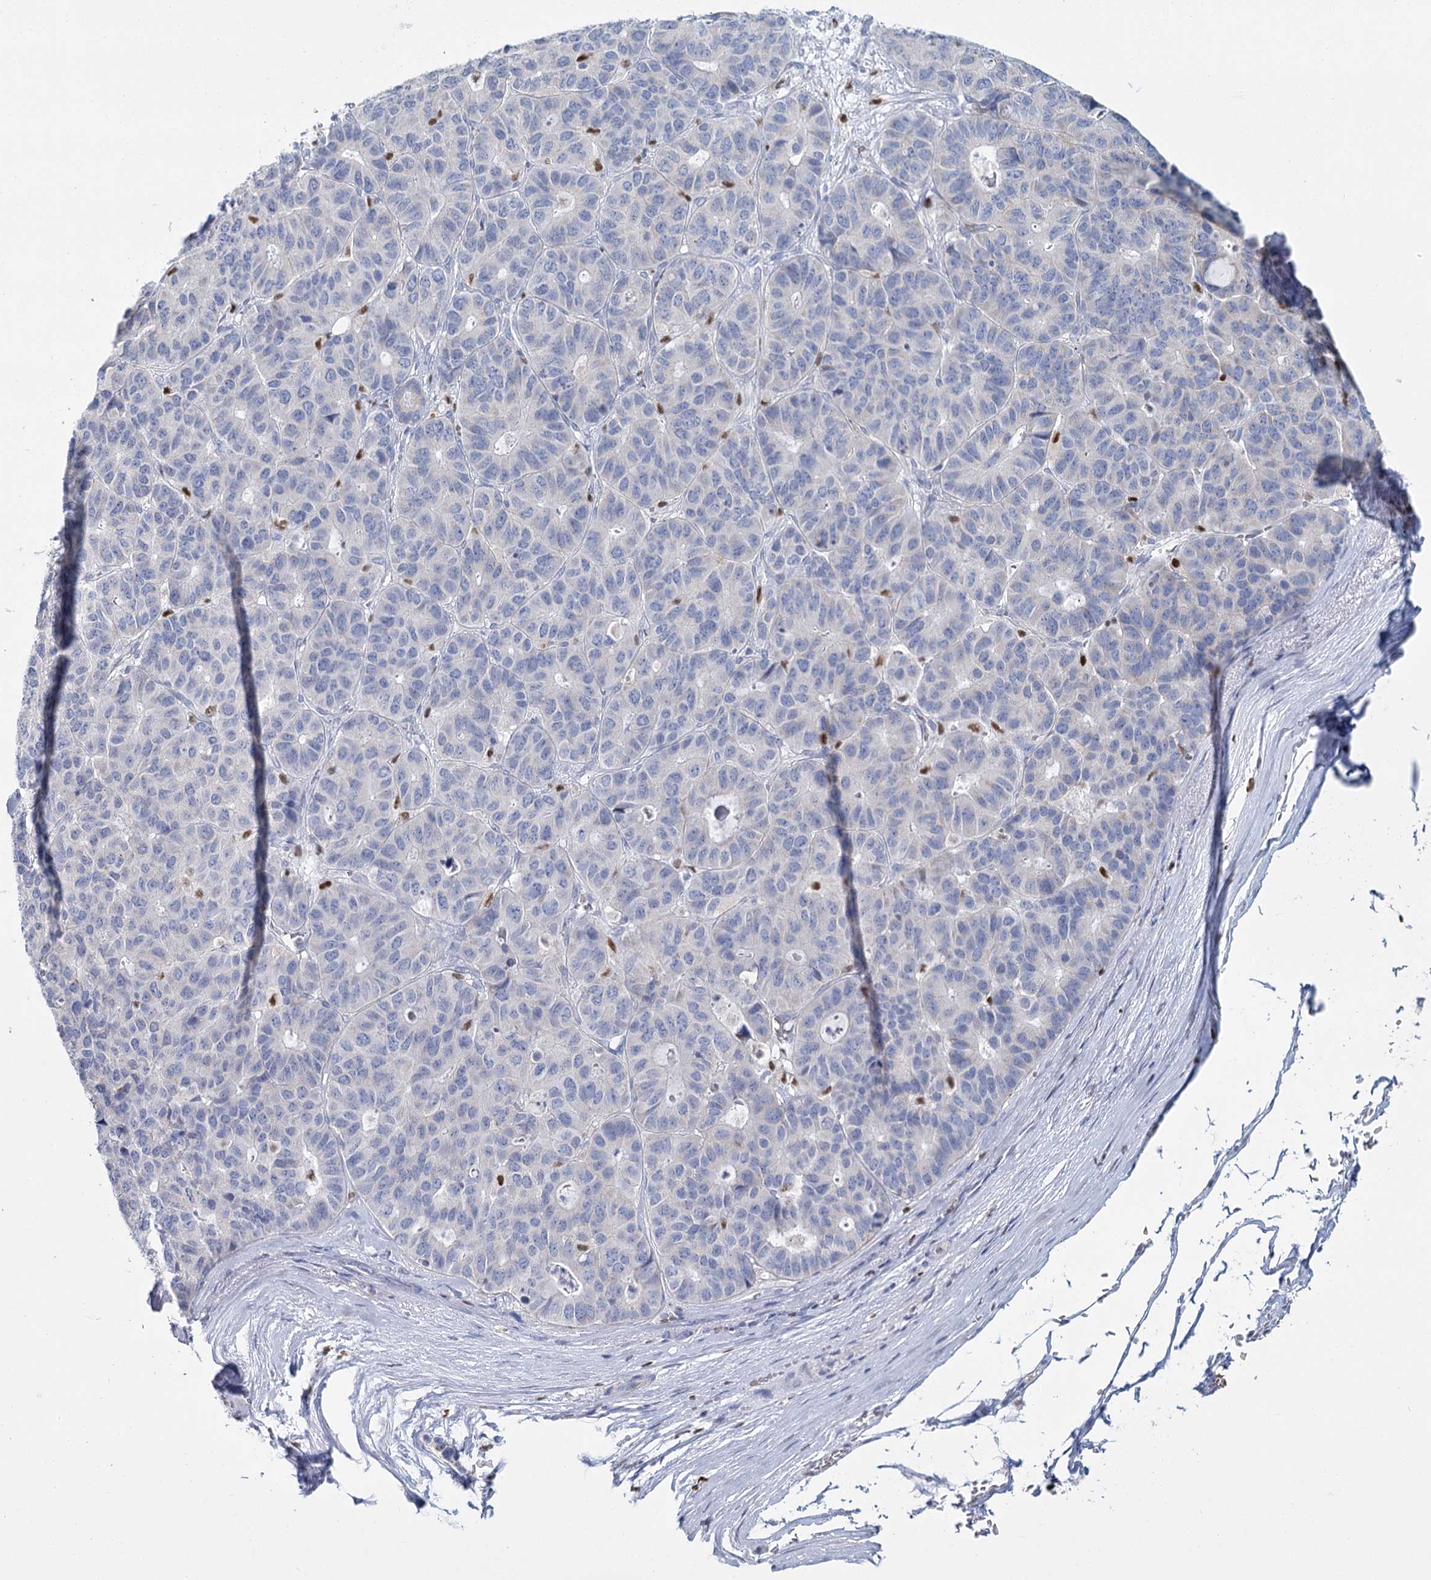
{"staining": {"intensity": "negative", "quantity": "none", "location": "none"}, "tissue": "pancreatic cancer", "cell_type": "Tumor cells", "image_type": "cancer", "snomed": [{"axis": "morphology", "description": "Adenocarcinoma, NOS"}, {"axis": "topography", "description": "Pancreas"}], "caption": "The image shows no staining of tumor cells in adenocarcinoma (pancreatic).", "gene": "IGSF3", "patient": {"sex": "male", "age": 50}}